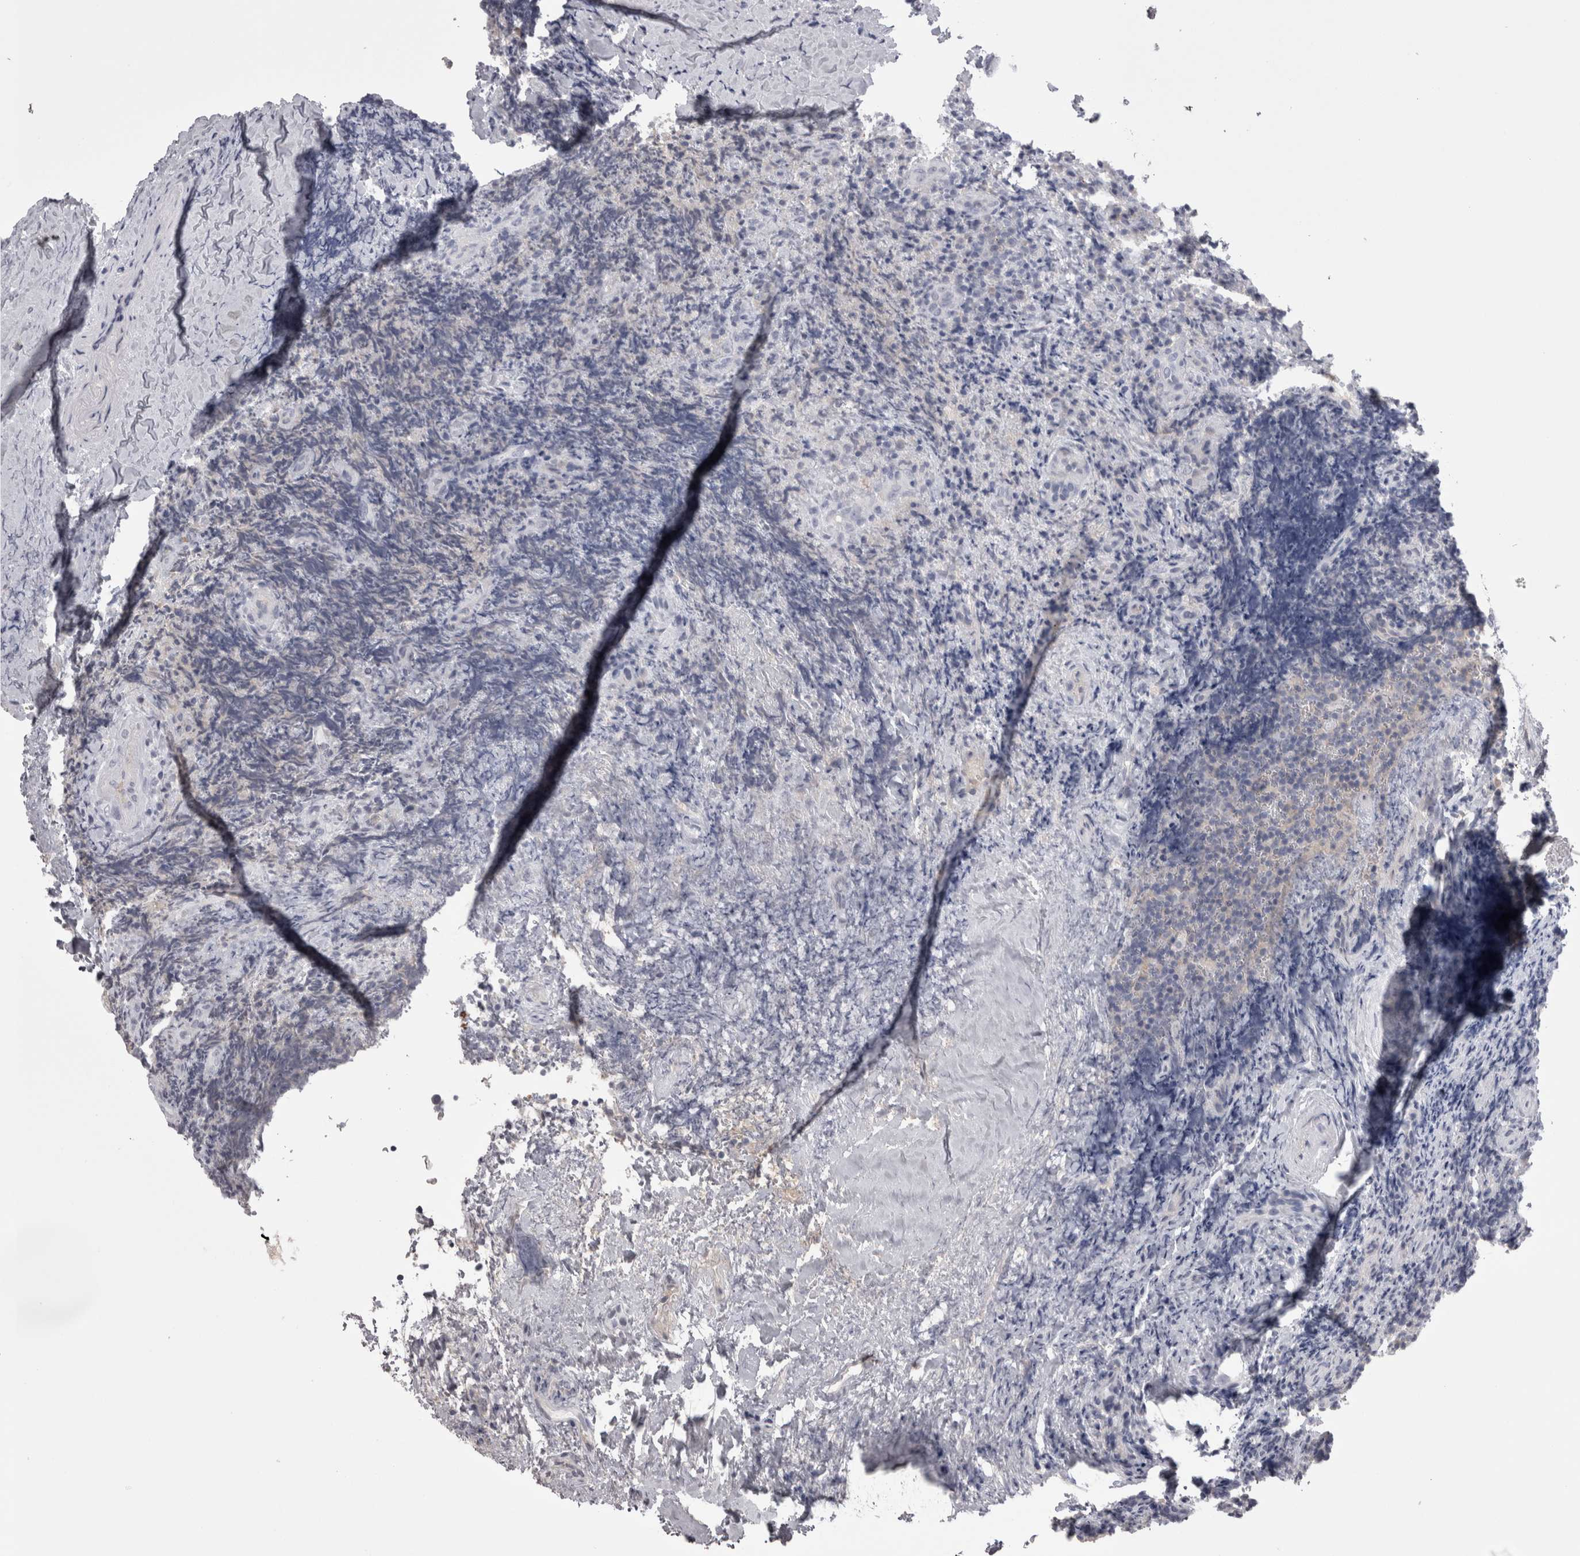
{"staining": {"intensity": "negative", "quantity": "none", "location": "none"}, "tissue": "lymphoma", "cell_type": "Tumor cells", "image_type": "cancer", "snomed": [{"axis": "morphology", "description": "Malignant lymphoma, non-Hodgkin's type, High grade"}, {"axis": "topography", "description": "Tonsil"}], "caption": "Lymphoma stained for a protein using immunohistochemistry demonstrates no expression tumor cells.", "gene": "SAA4", "patient": {"sex": "female", "age": 36}}